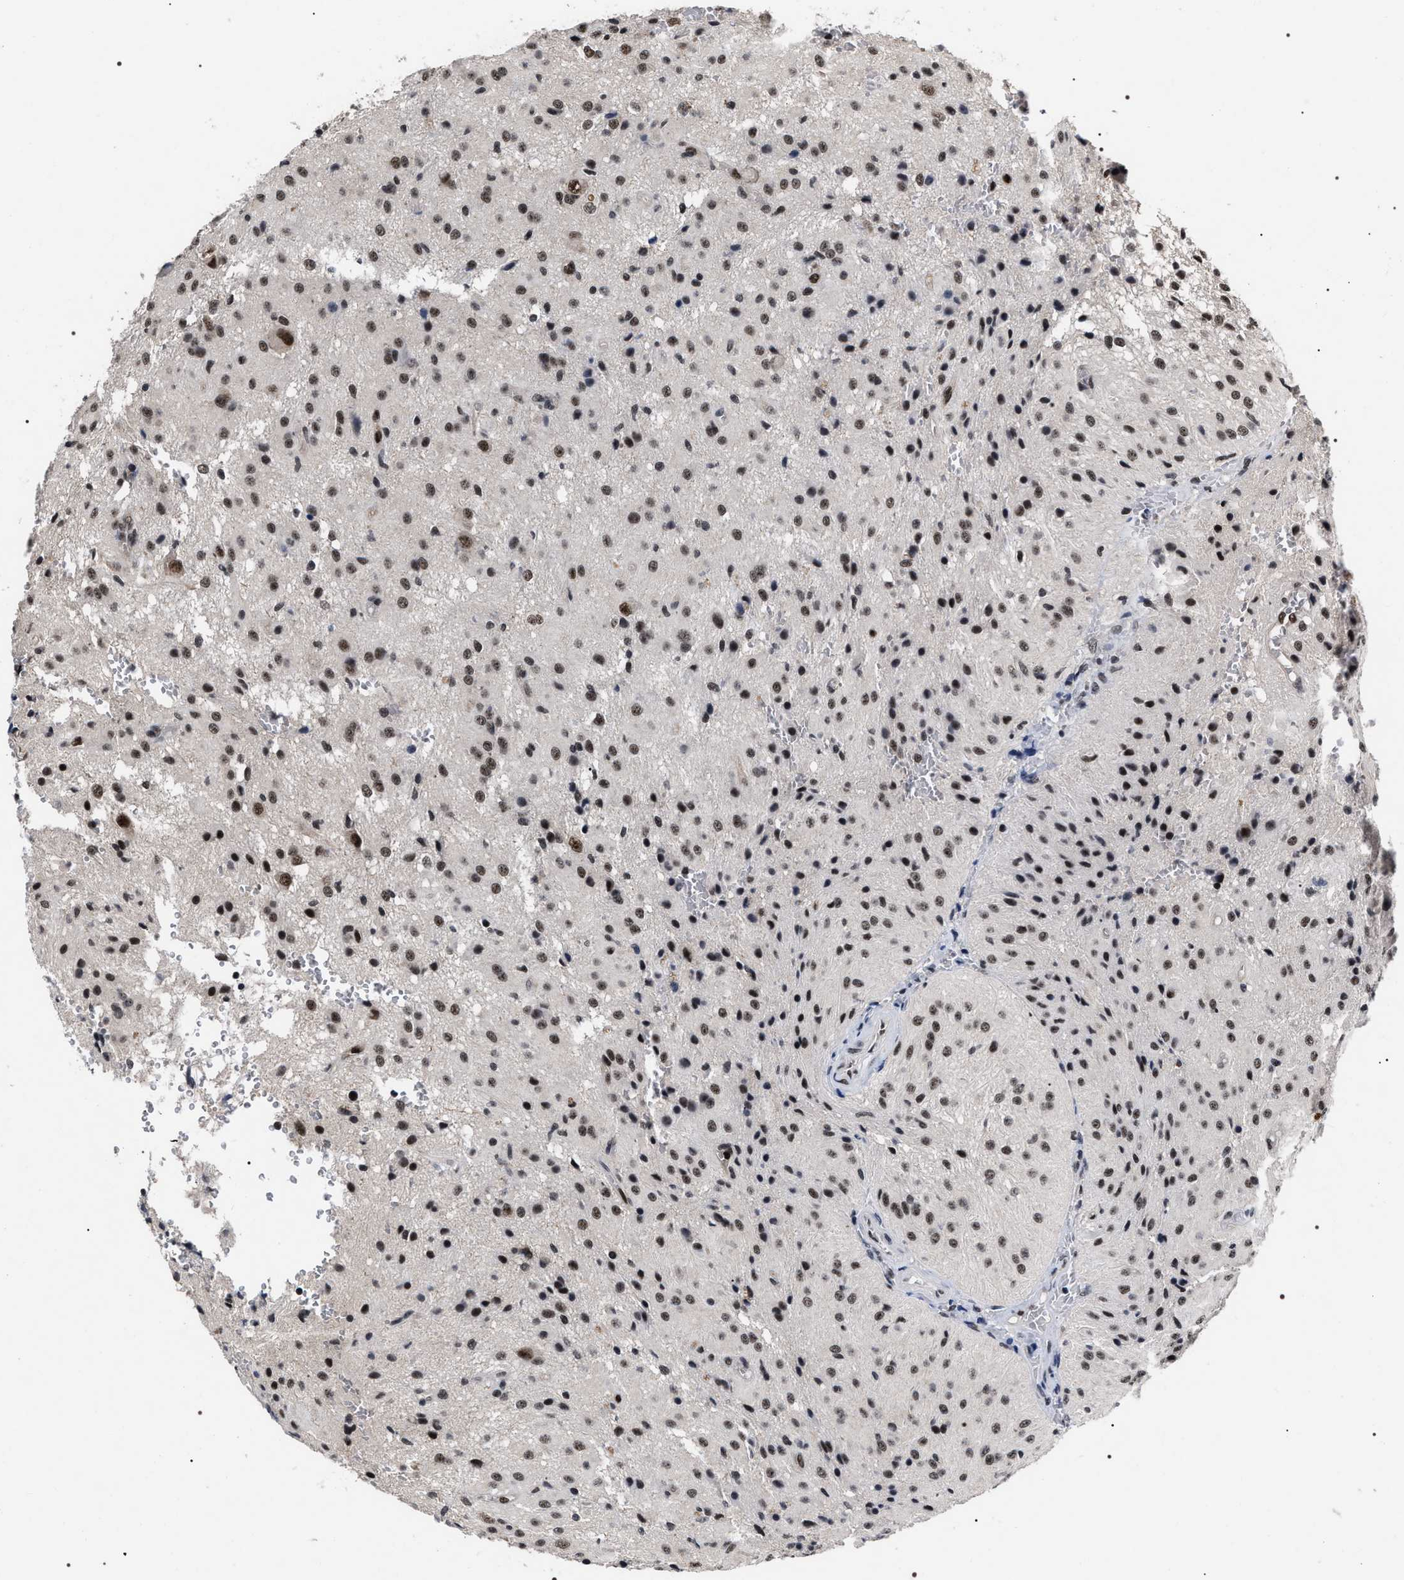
{"staining": {"intensity": "moderate", "quantity": "25%-75%", "location": "nuclear"}, "tissue": "glioma", "cell_type": "Tumor cells", "image_type": "cancer", "snomed": [{"axis": "morphology", "description": "Glioma, malignant, High grade"}, {"axis": "topography", "description": "Brain"}], "caption": "Immunohistochemistry histopathology image of neoplastic tissue: human malignant high-grade glioma stained using IHC shows medium levels of moderate protein expression localized specifically in the nuclear of tumor cells, appearing as a nuclear brown color.", "gene": "RRP1B", "patient": {"sex": "female", "age": 59}}